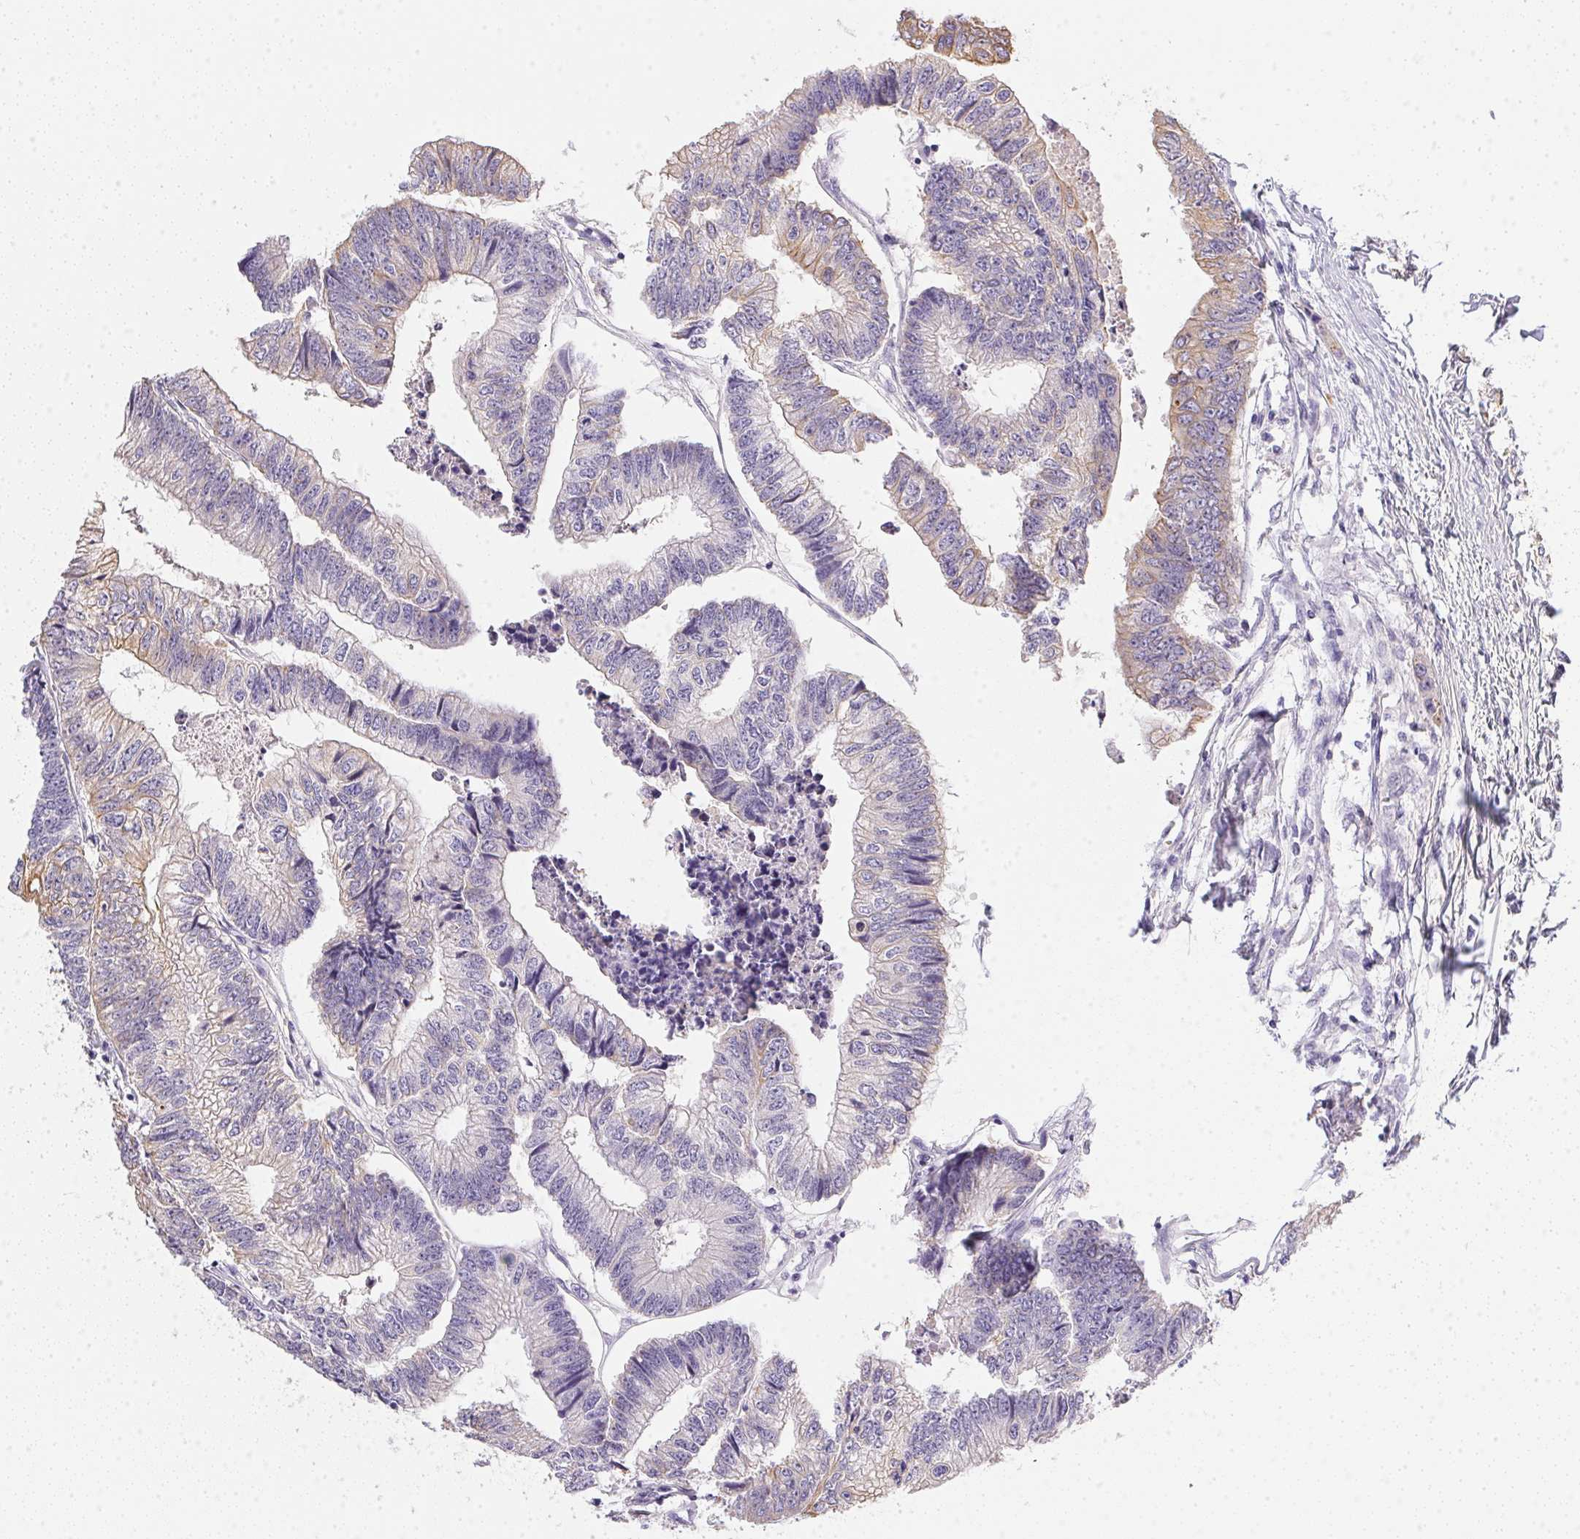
{"staining": {"intensity": "weak", "quantity": "25%-75%", "location": "cytoplasmic/membranous"}, "tissue": "colorectal cancer", "cell_type": "Tumor cells", "image_type": "cancer", "snomed": [{"axis": "morphology", "description": "Adenocarcinoma, NOS"}, {"axis": "topography", "description": "Rectum"}], "caption": "High-magnification brightfield microscopy of colorectal cancer (adenocarcinoma) stained with DAB (3,3'-diaminobenzidine) (brown) and counterstained with hematoxylin (blue). tumor cells exhibit weak cytoplasmic/membranous positivity is seen in approximately25%-75% of cells.", "gene": "SLC17A7", "patient": {"sex": "male", "age": 63}}